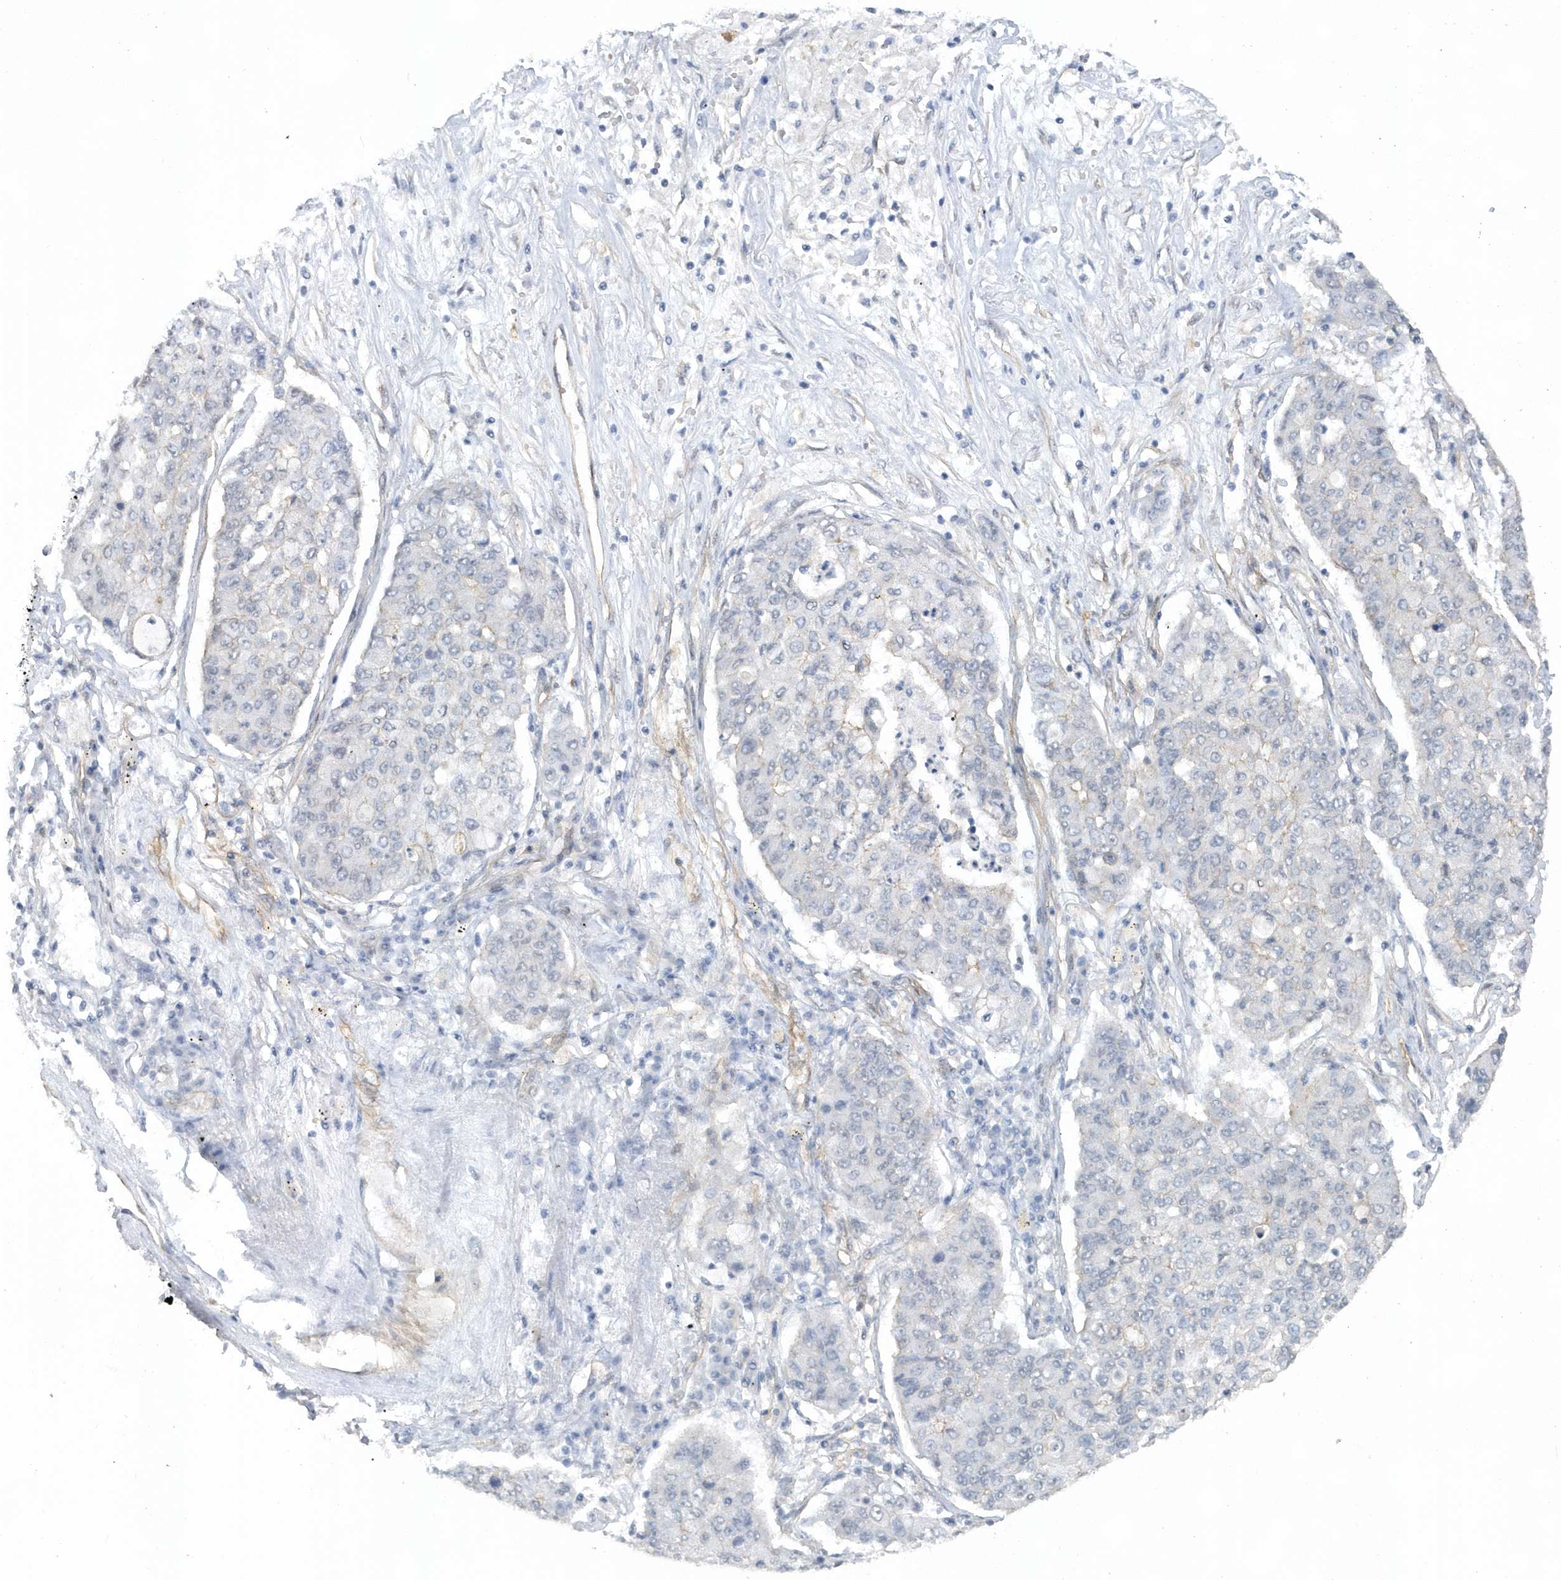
{"staining": {"intensity": "negative", "quantity": "none", "location": "none"}, "tissue": "lung cancer", "cell_type": "Tumor cells", "image_type": "cancer", "snomed": [{"axis": "morphology", "description": "Squamous cell carcinoma, NOS"}, {"axis": "topography", "description": "Lung"}], "caption": "Photomicrograph shows no significant protein expression in tumor cells of lung cancer.", "gene": "RAI14", "patient": {"sex": "male", "age": 74}}